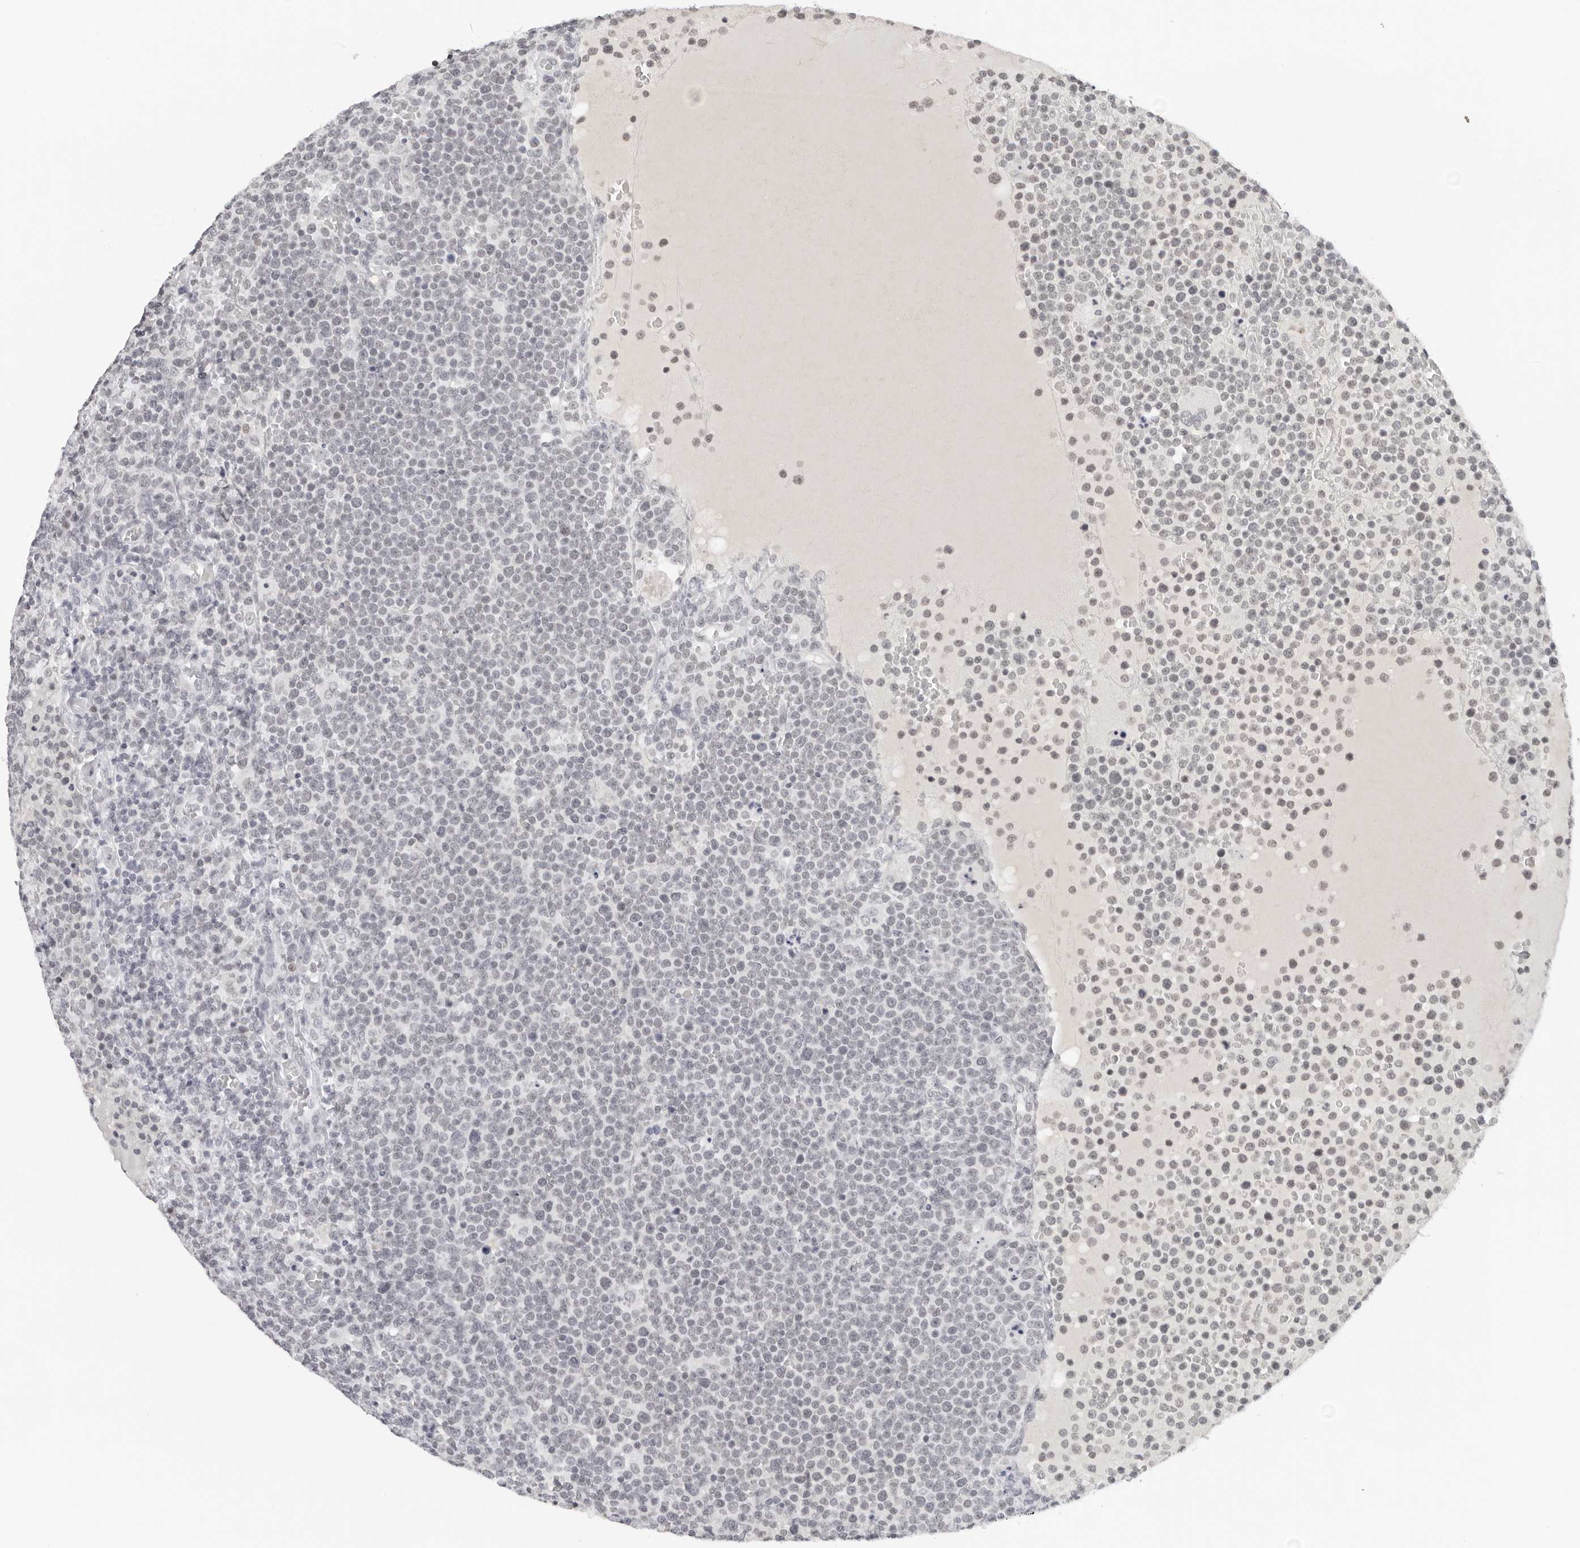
{"staining": {"intensity": "weak", "quantity": "<25%", "location": "nuclear"}, "tissue": "lymphoma", "cell_type": "Tumor cells", "image_type": "cancer", "snomed": [{"axis": "morphology", "description": "Malignant lymphoma, non-Hodgkin's type, High grade"}, {"axis": "topography", "description": "Lymph node"}], "caption": "High-grade malignant lymphoma, non-Hodgkin's type stained for a protein using immunohistochemistry reveals no staining tumor cells.", "gene": "FLG2", "patient": {"sex": "male", "age": 61}}